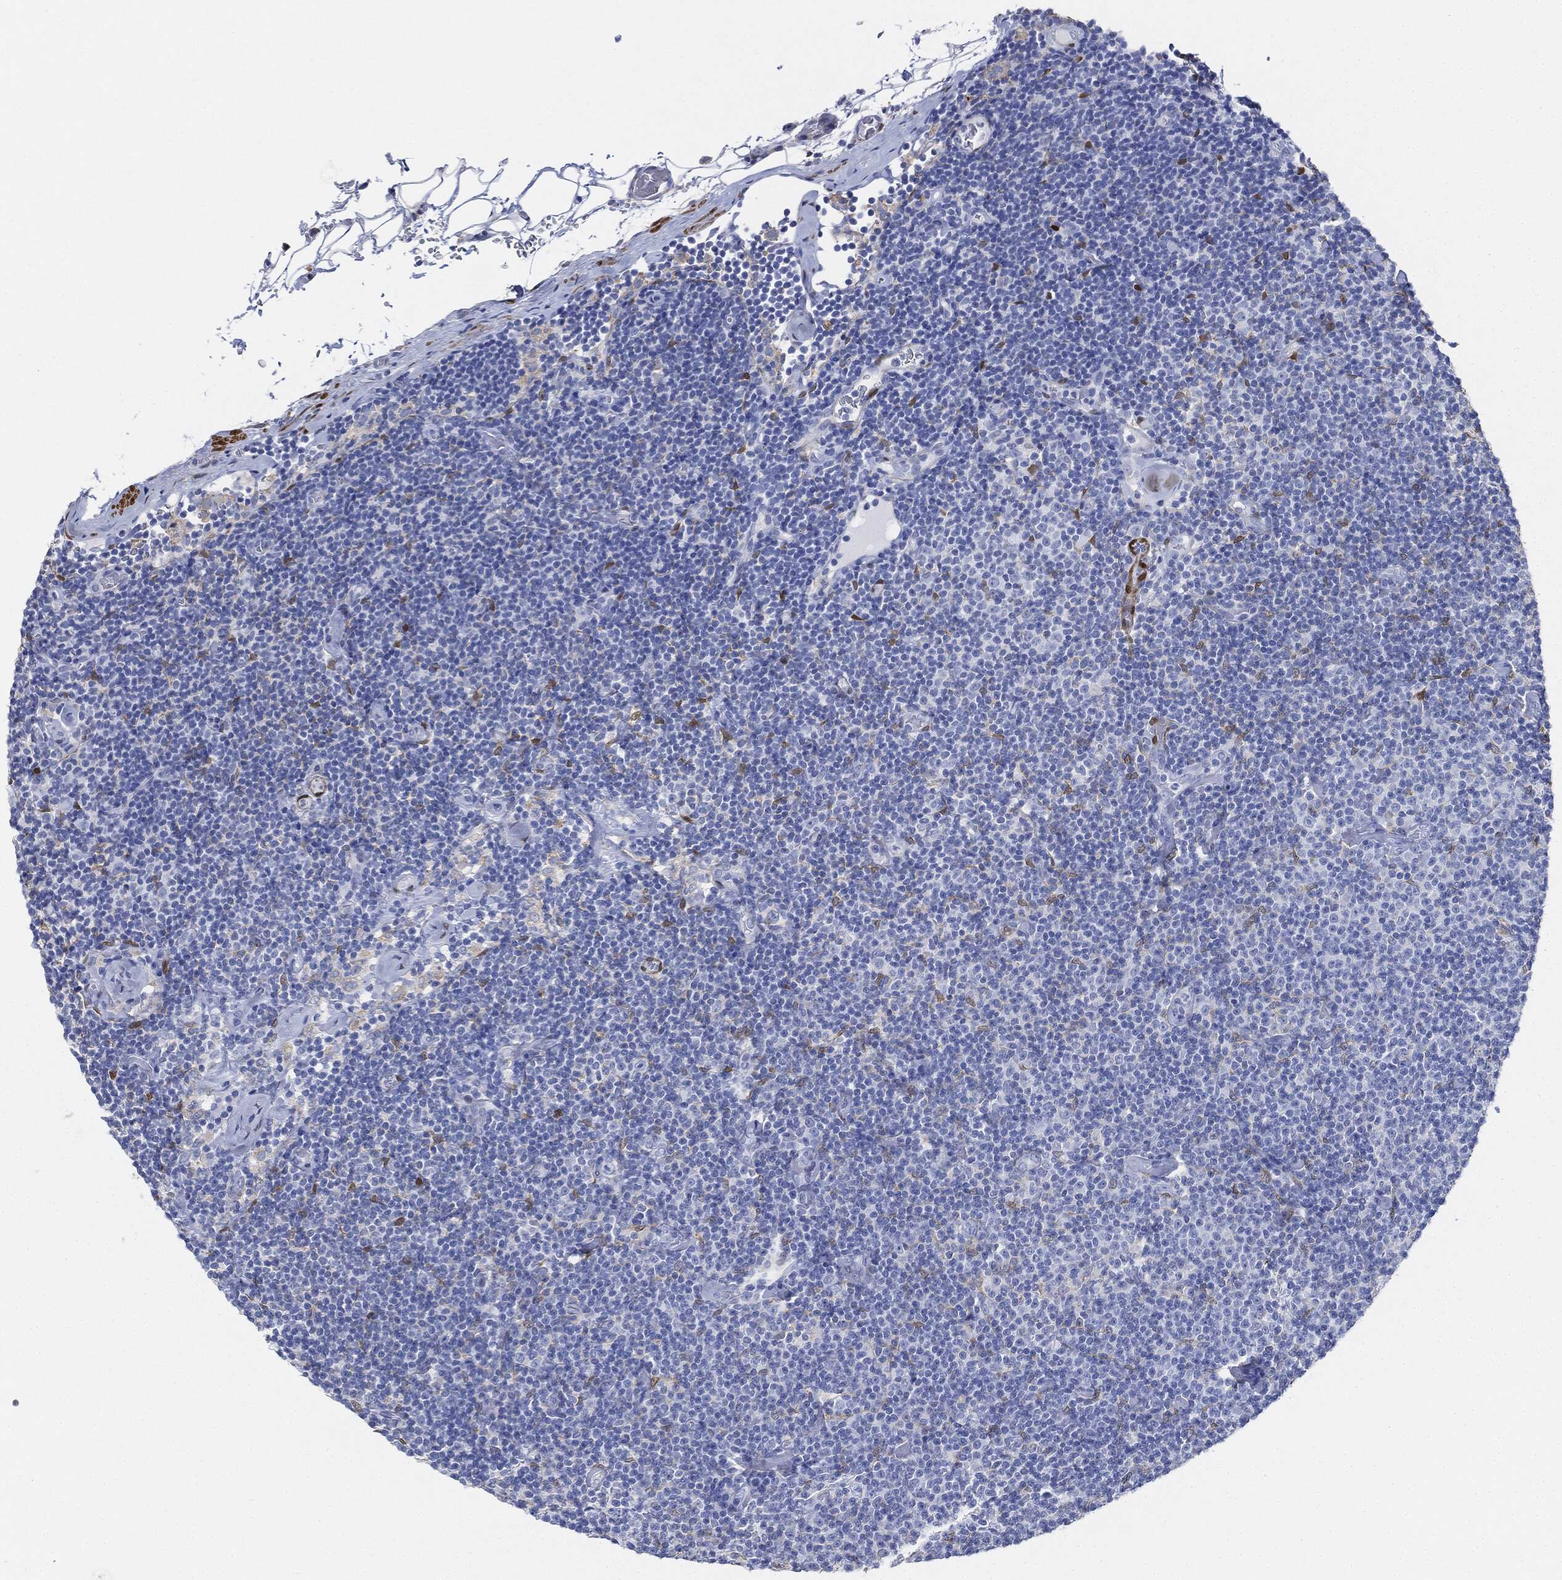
{"staining": {"intensity": "negative", "quantity": "none", "location": "none"}, "tissue": "lymphoma", "cell_type": "Tumor cells", "image_type": "cancer", "snomed": [{"axis": "morphology", "description": "Malignant lymphoma, non-Hodgkin's type, Low grade"}, {"axis": "topography", "description": "Lymph node"}], "caption": "An image of human low-grade malignant lymphoma, non-Hodgkin's type is negative for staining in tumor cells.", "gene": "TAGLN", "patient": {"sex": "male", "age": 81}}